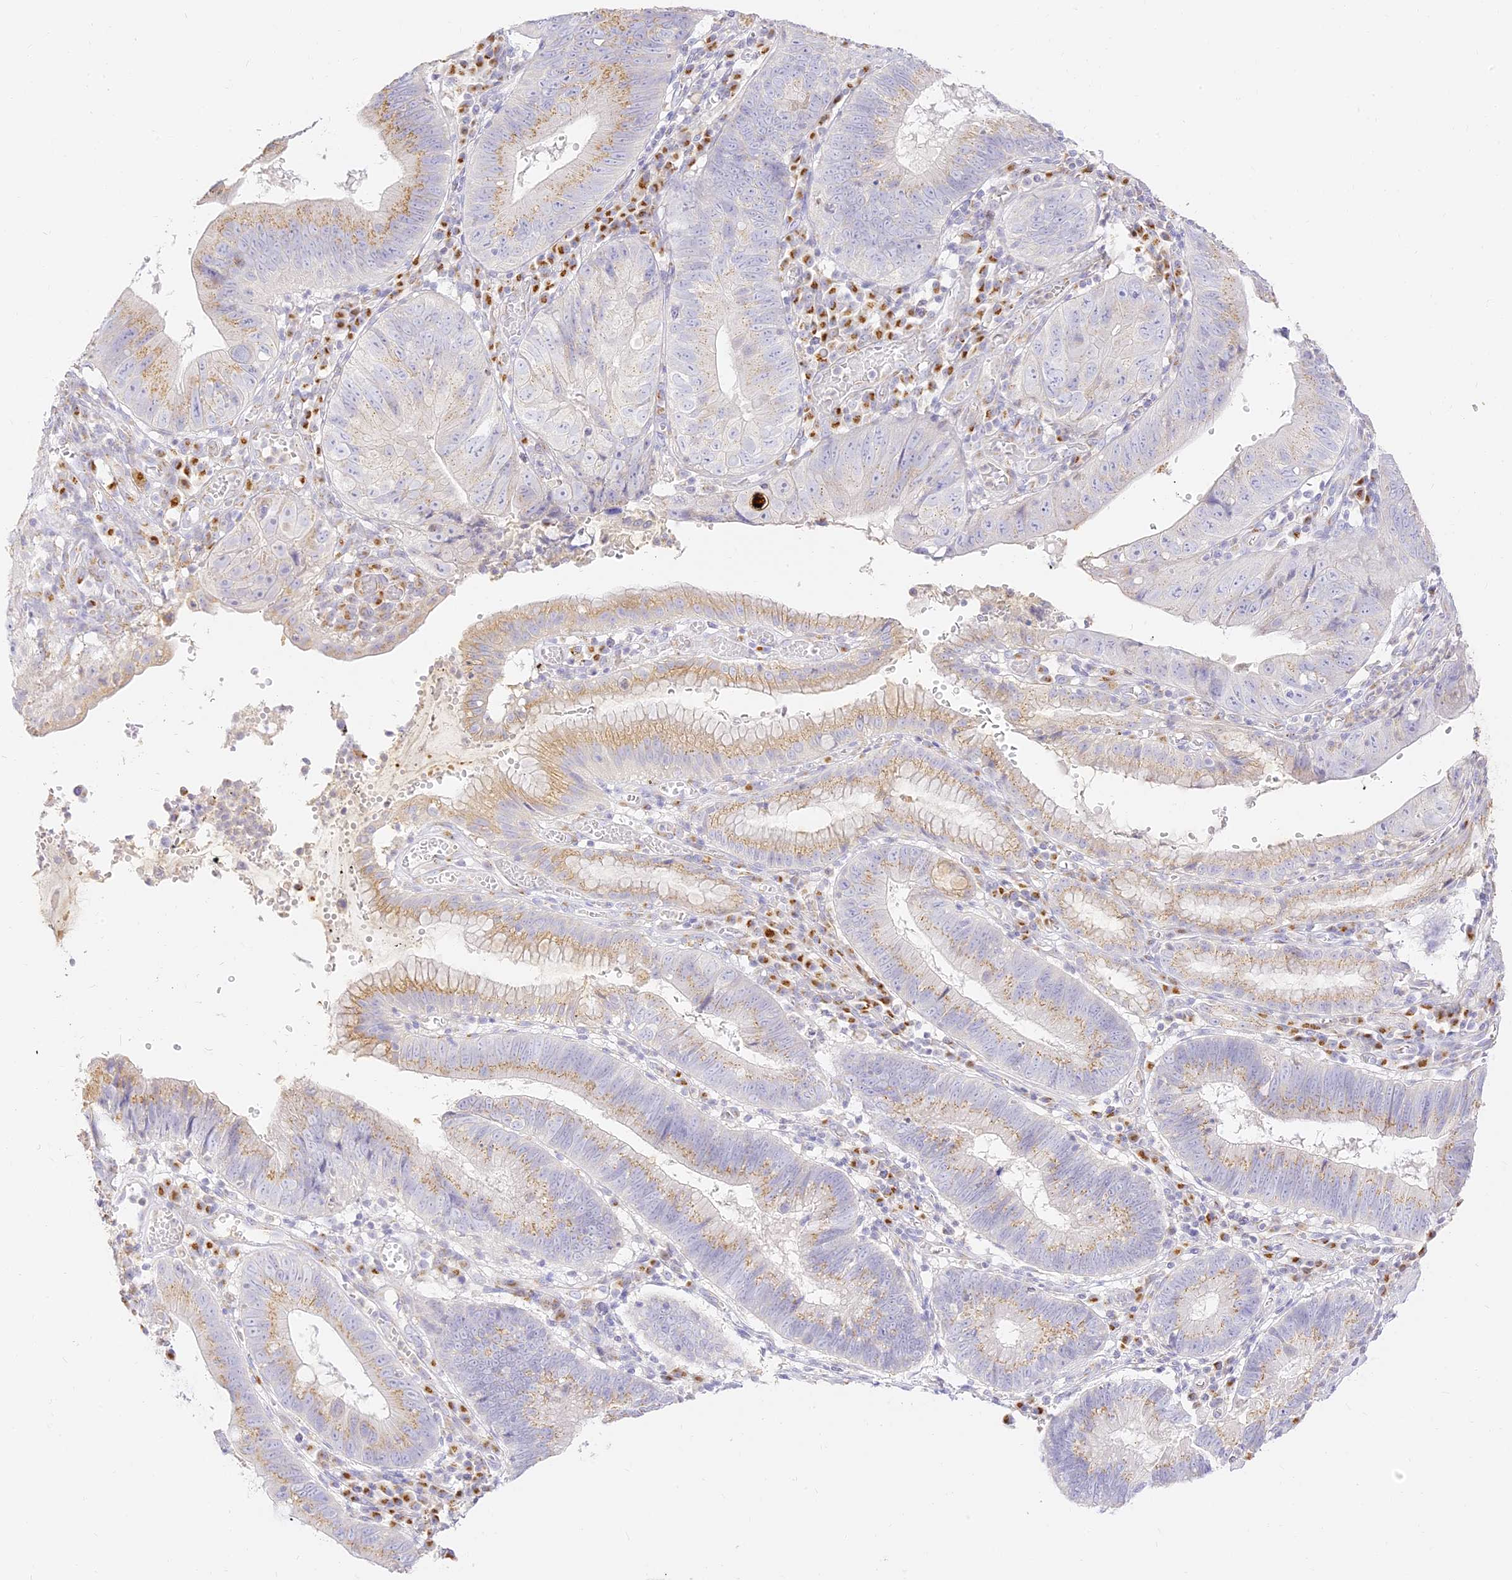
{"staining": {"intensity": "moderate", "quantity": "25%-75%", "location": "cytoplasmic/membranous"}, "tissue": "stomach cancer", "cell_type": "Tumor cells", "image_type": "cancer", "snomed": [{"axis": "morphology", "description": "Adenocarcinoma, NOS"}, {"axis": "topography", "description": "Stomach"}], "caption": "DAB immunohistochemical staining of stomach cancer (adenocarcinoma) displays moderate cytoplasmic/membranous protein staining in approximately 25%-75% of tumor cells. The staining was performed using DAB (3,3'-diaminobenzidine), with brown indicating positive protein expression. Nuclei are stained blue with hematoxylin.", "gene": "SEC13", "patient": {"sex": "male", "age": 59}}